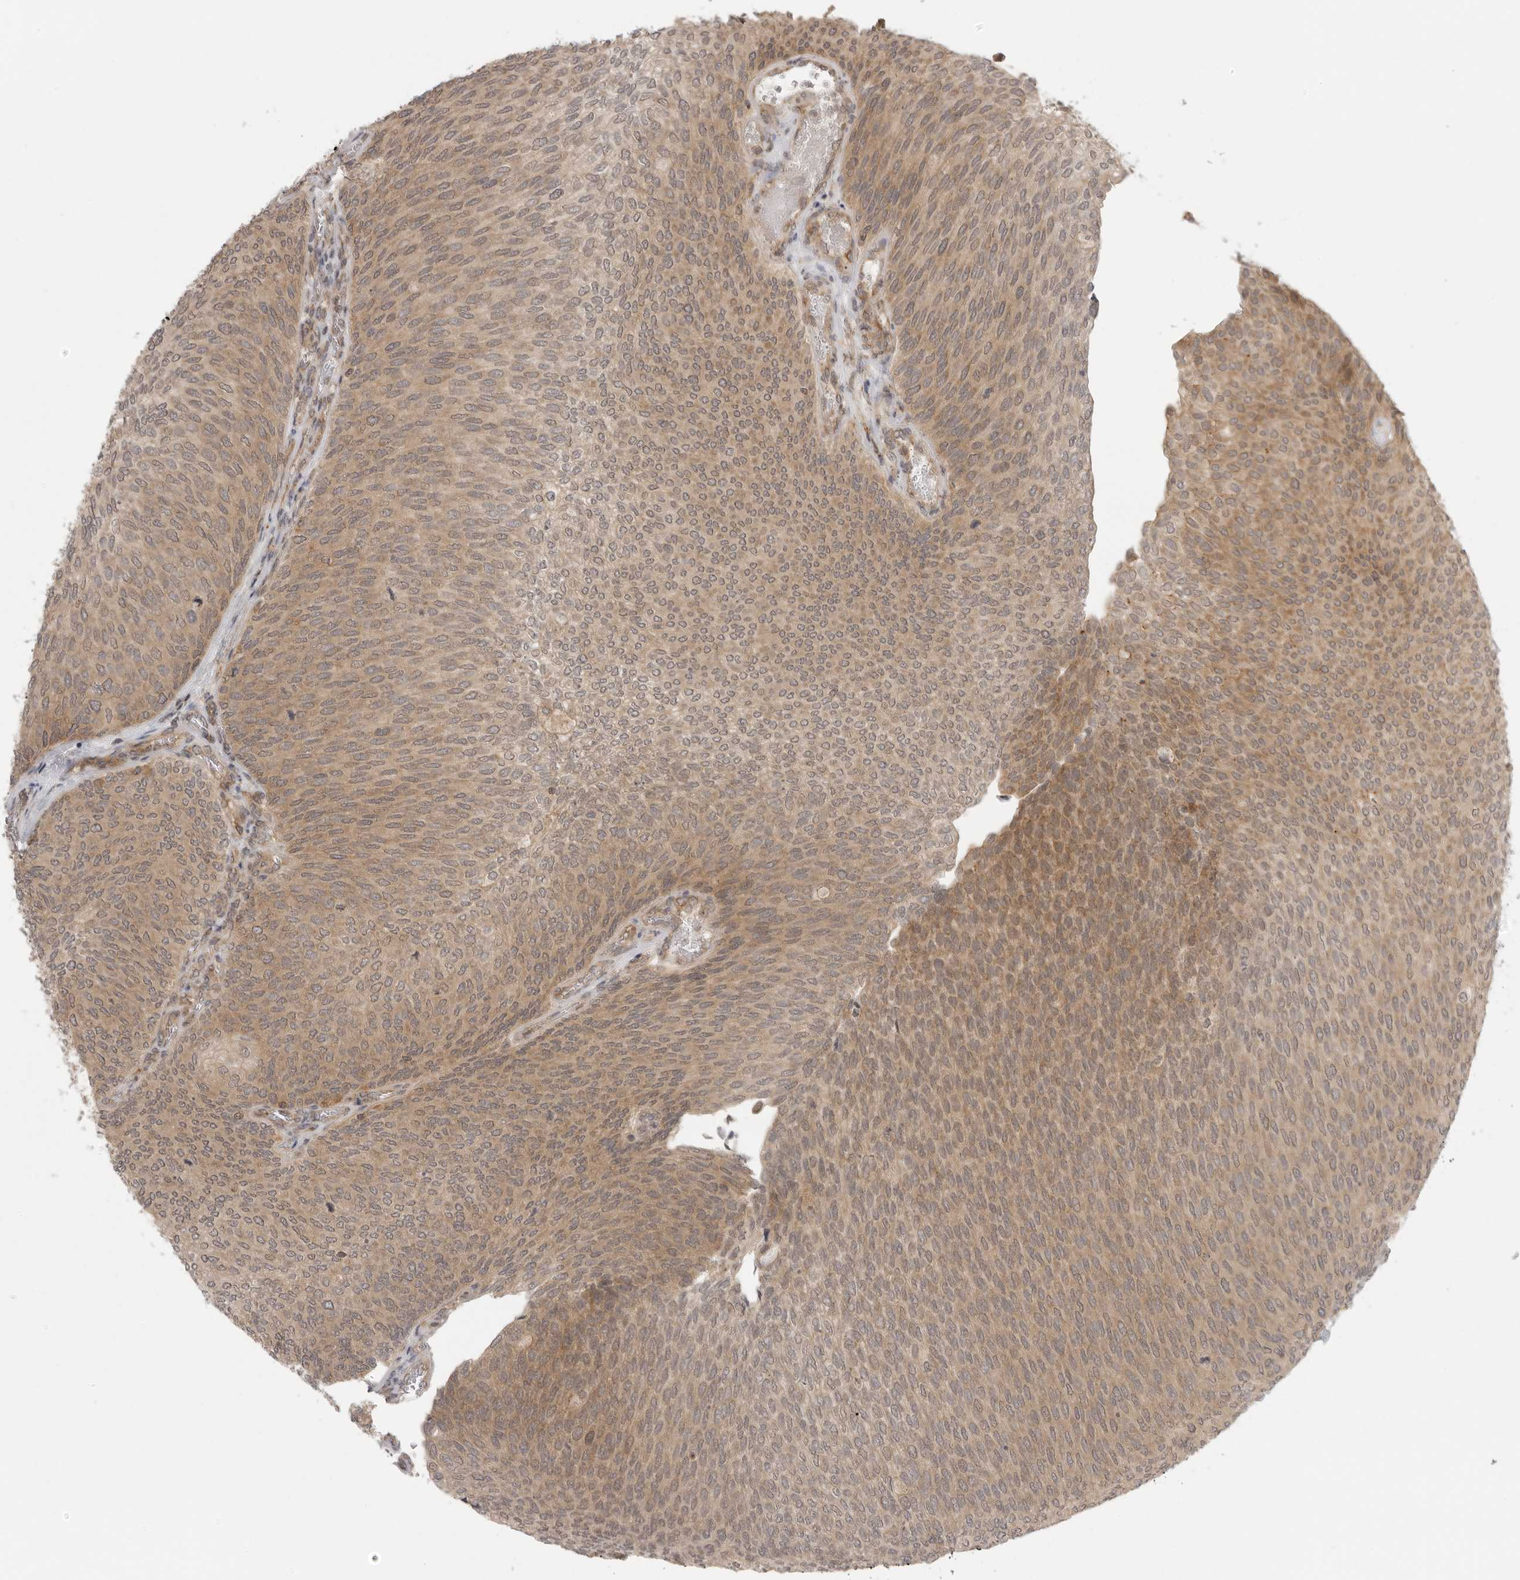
{"staining": {"intensity": "moderate", "quantity": ">75%", "location": "cytoplasmic/membranous,nuclear"}, "tissue": "urothelial cancer", "cell_type": "Tumor cells", "image_type": "cancer", "snomed": [{"axis": "morphology", "description": "Urothelial carcinoma, Low grade"}, {"axis": "topography", "description": "Urinary bladder"}], "caption": "Urothelial cancer tissue shows moderate cytoplasmic/membranous and nuclear staining in about >75% of tumor cells", "gene": "PRRC2A", "patient": {"sex": "female", "age": 79}}